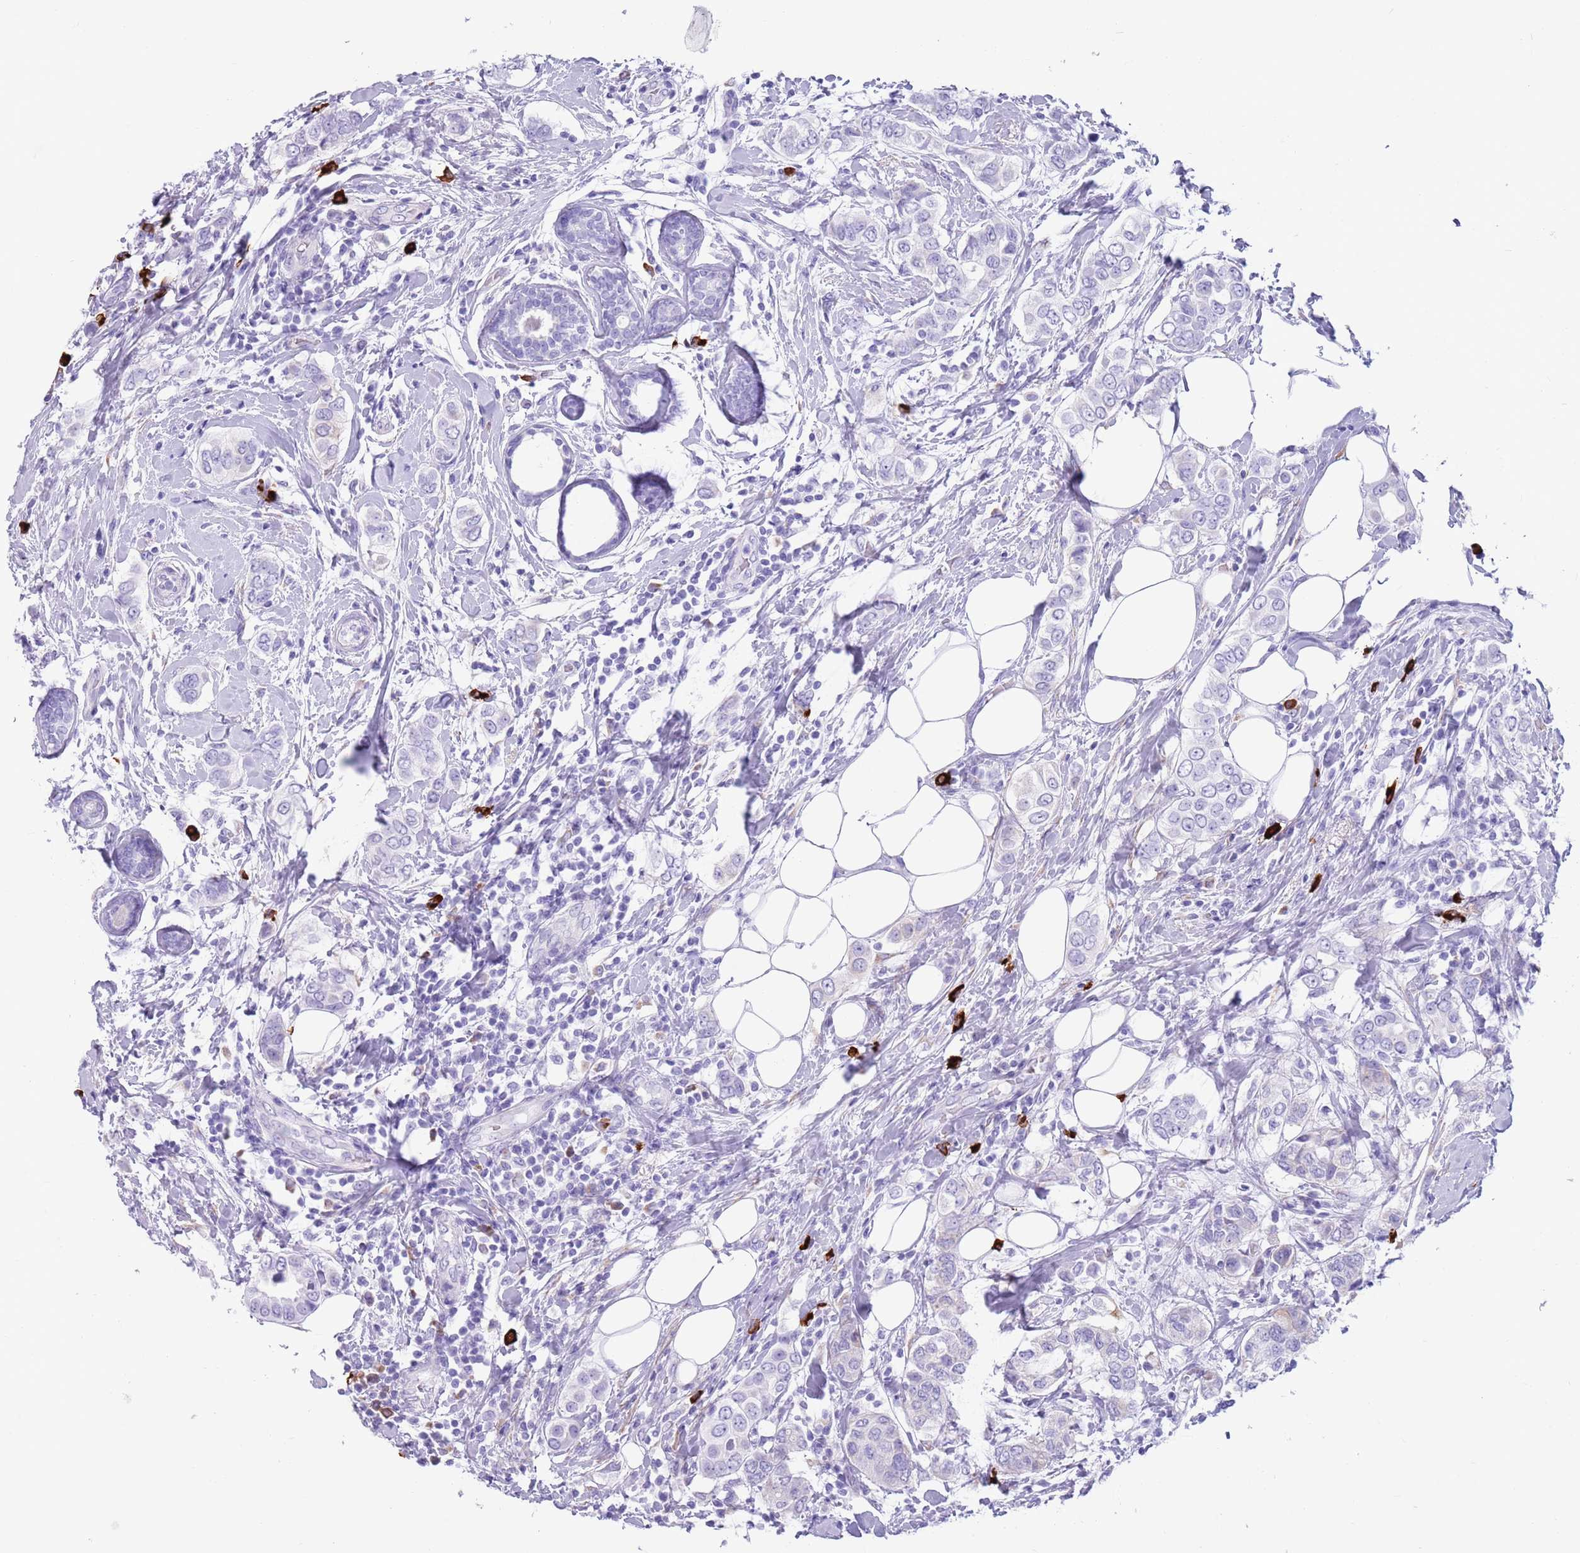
{"staining": {"intensity": "negative", "quantity": "none", "location": "none"}, "tissue": "breast cancer", "cell_type": "Tumor cells", "image_type": "cancer", "snomed": [{"axis": "morphology", "description": "Lobular carcinoma"}, {"axis": "topography", "description": "Breast"}], "caption": "Immunohistochemistry photomicrograph of neoplastic tissue: breast cancer (lobular carcinoma) stained with DAB (3,3'-diaminobenzidine) demonstrates no significant protein staining in tumor cells. (DAB (3,3'-diaminobenzidine) IHC visualized using brightfield microscopy, high magnification).", "gene": "LY6G5B", "patient": {"sex": "female", "age": 51}}